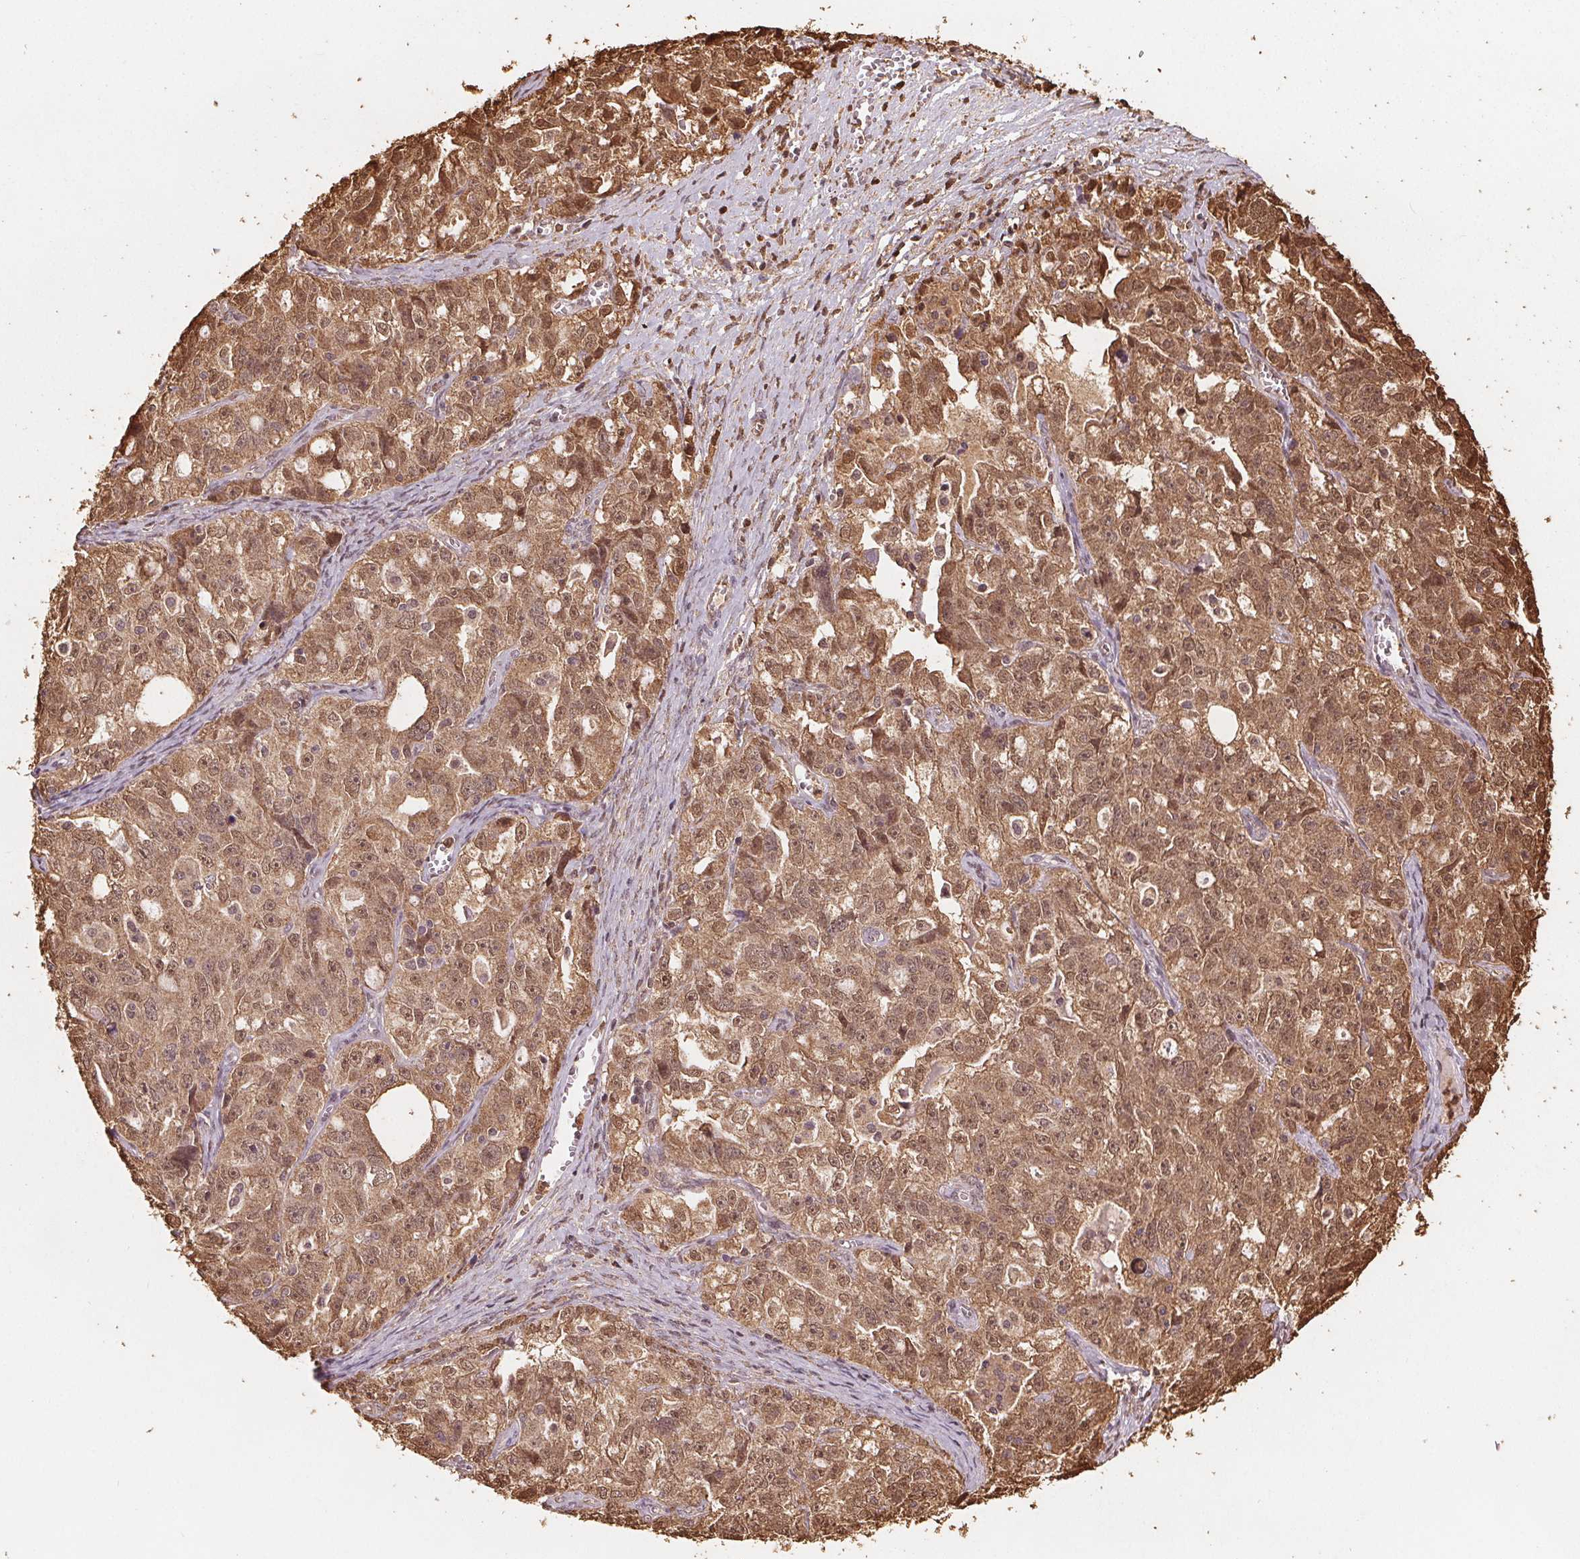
{"staining": {"intensity": "moderate", "quantity": ">75%", "location": "cytoplasmic/membranous,nuclear"}, "tissue": "ovarian cancer", "cell_type": "Tumor cells", "image_type": "cancer", "snomed": [{"axis": "morphology", "description": "Cystadenocarcinoma, serous, NOS"}, {"axis": "topography", "description": "Ovary"}], "caption": "Immunohistochemical staining of human ovarian serous cystadenocarcinoma demonstrates medium levels of moderate cytoplasmic/membranous and nuclear staining in approximately >75% of tumor cells. (IHC, brightfield microscopy, high magnification).", "gene": "ENO1", "patient": {"sex": "female", "age": 51}}